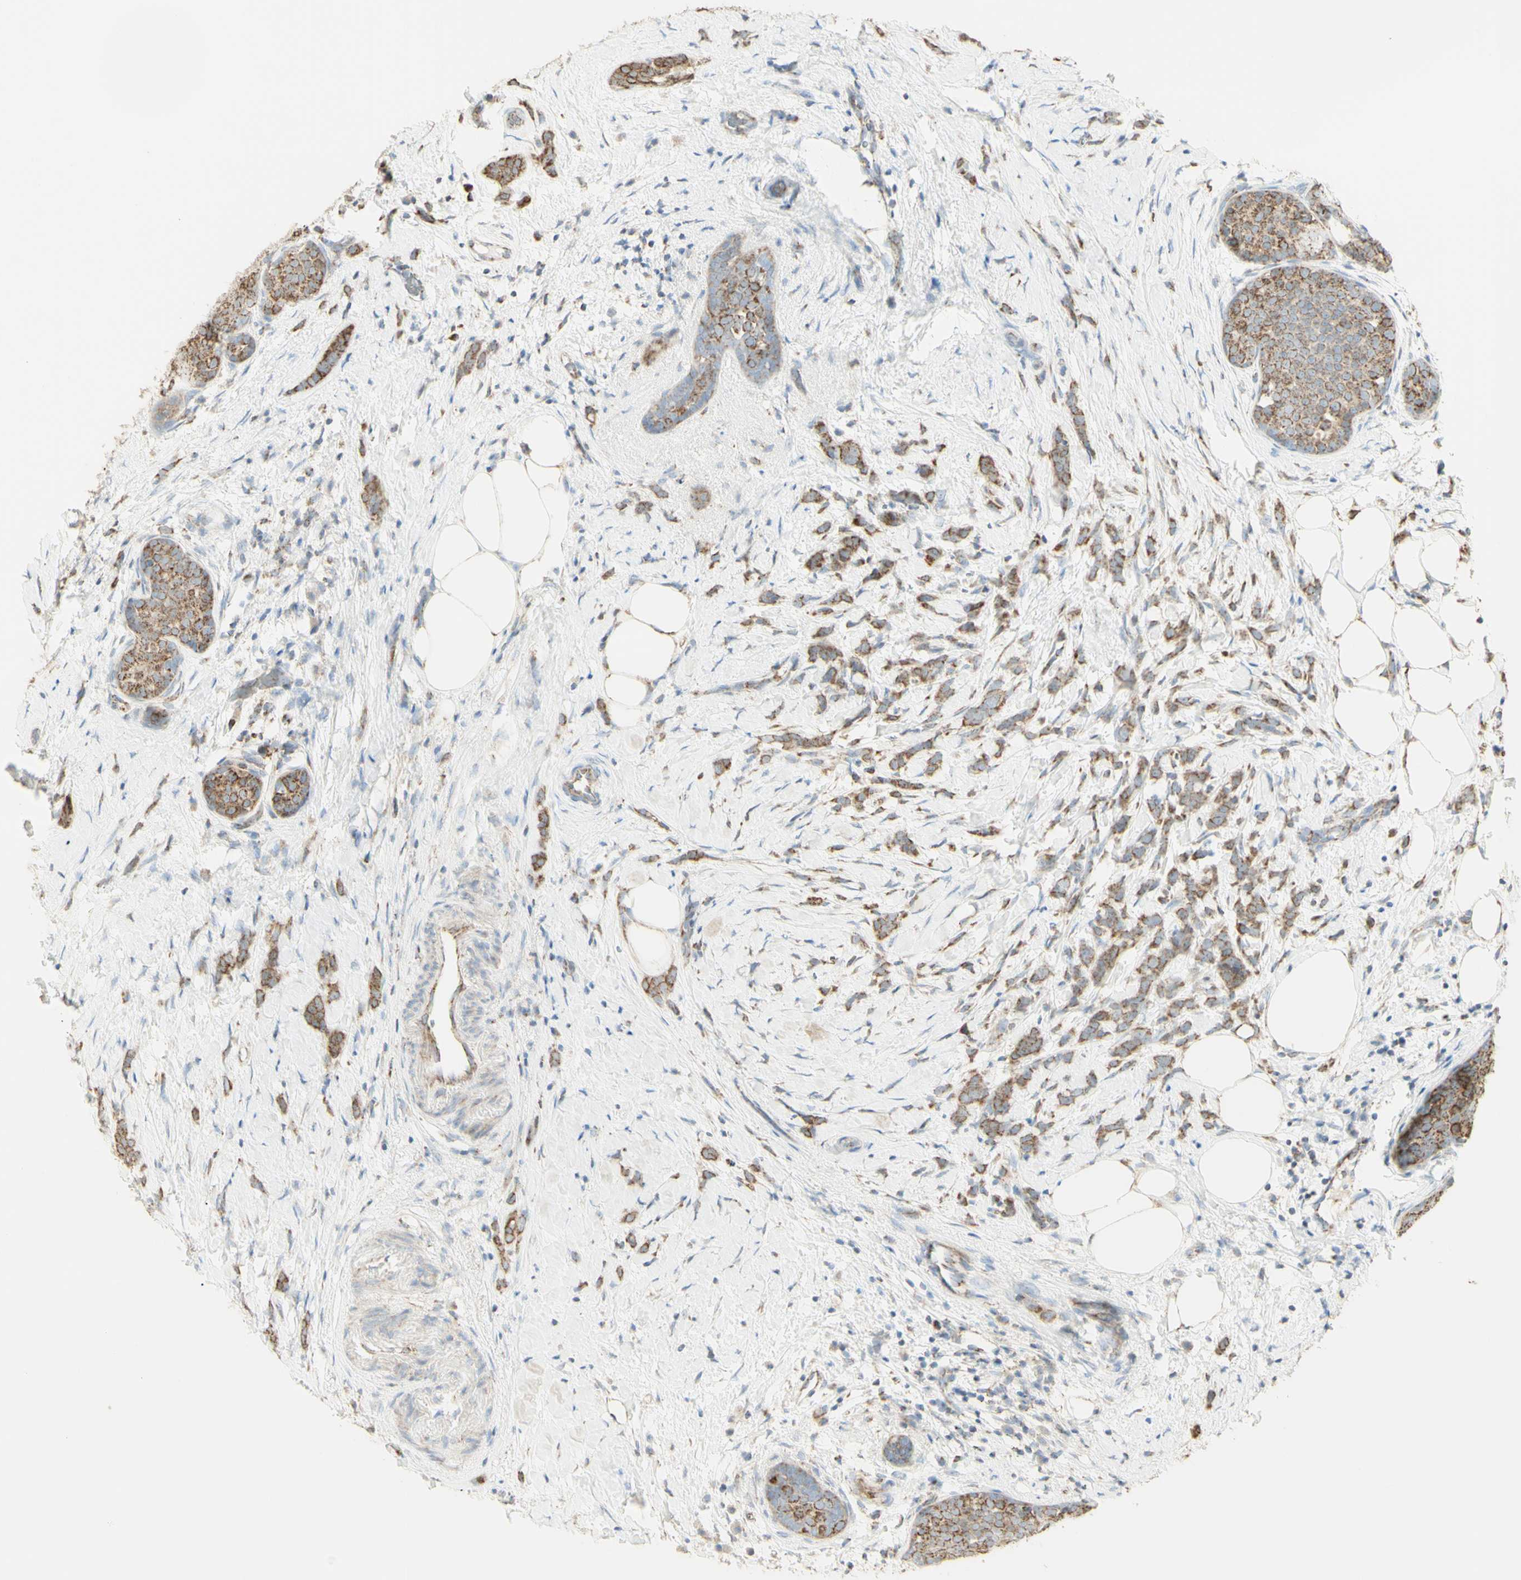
{"staining": {"intensity": "weak", "quantity": ">75%", "location": "cytoplasmic/membranous"}, "tissue": "breast cancer", "cell_type": "Tumor cells", "image_type": "cancer", "snomed": [{"axis": "morphology", "description": "Lobular carcinoma, in situ"}, {"axis": "morphology", "description": "Lobular carcinoma"}, {"axis": "topography", "description": "Breast"}], "caption": "This photomicrograph displays immunohistochemistry (IHC) staining of human breast lobular carcinoma, with low weak cytoplasmic/membranous positivity in about >75% of tumor cells.", "gene": "LETM1", "patient": {"sex": "female", "age": 41}}